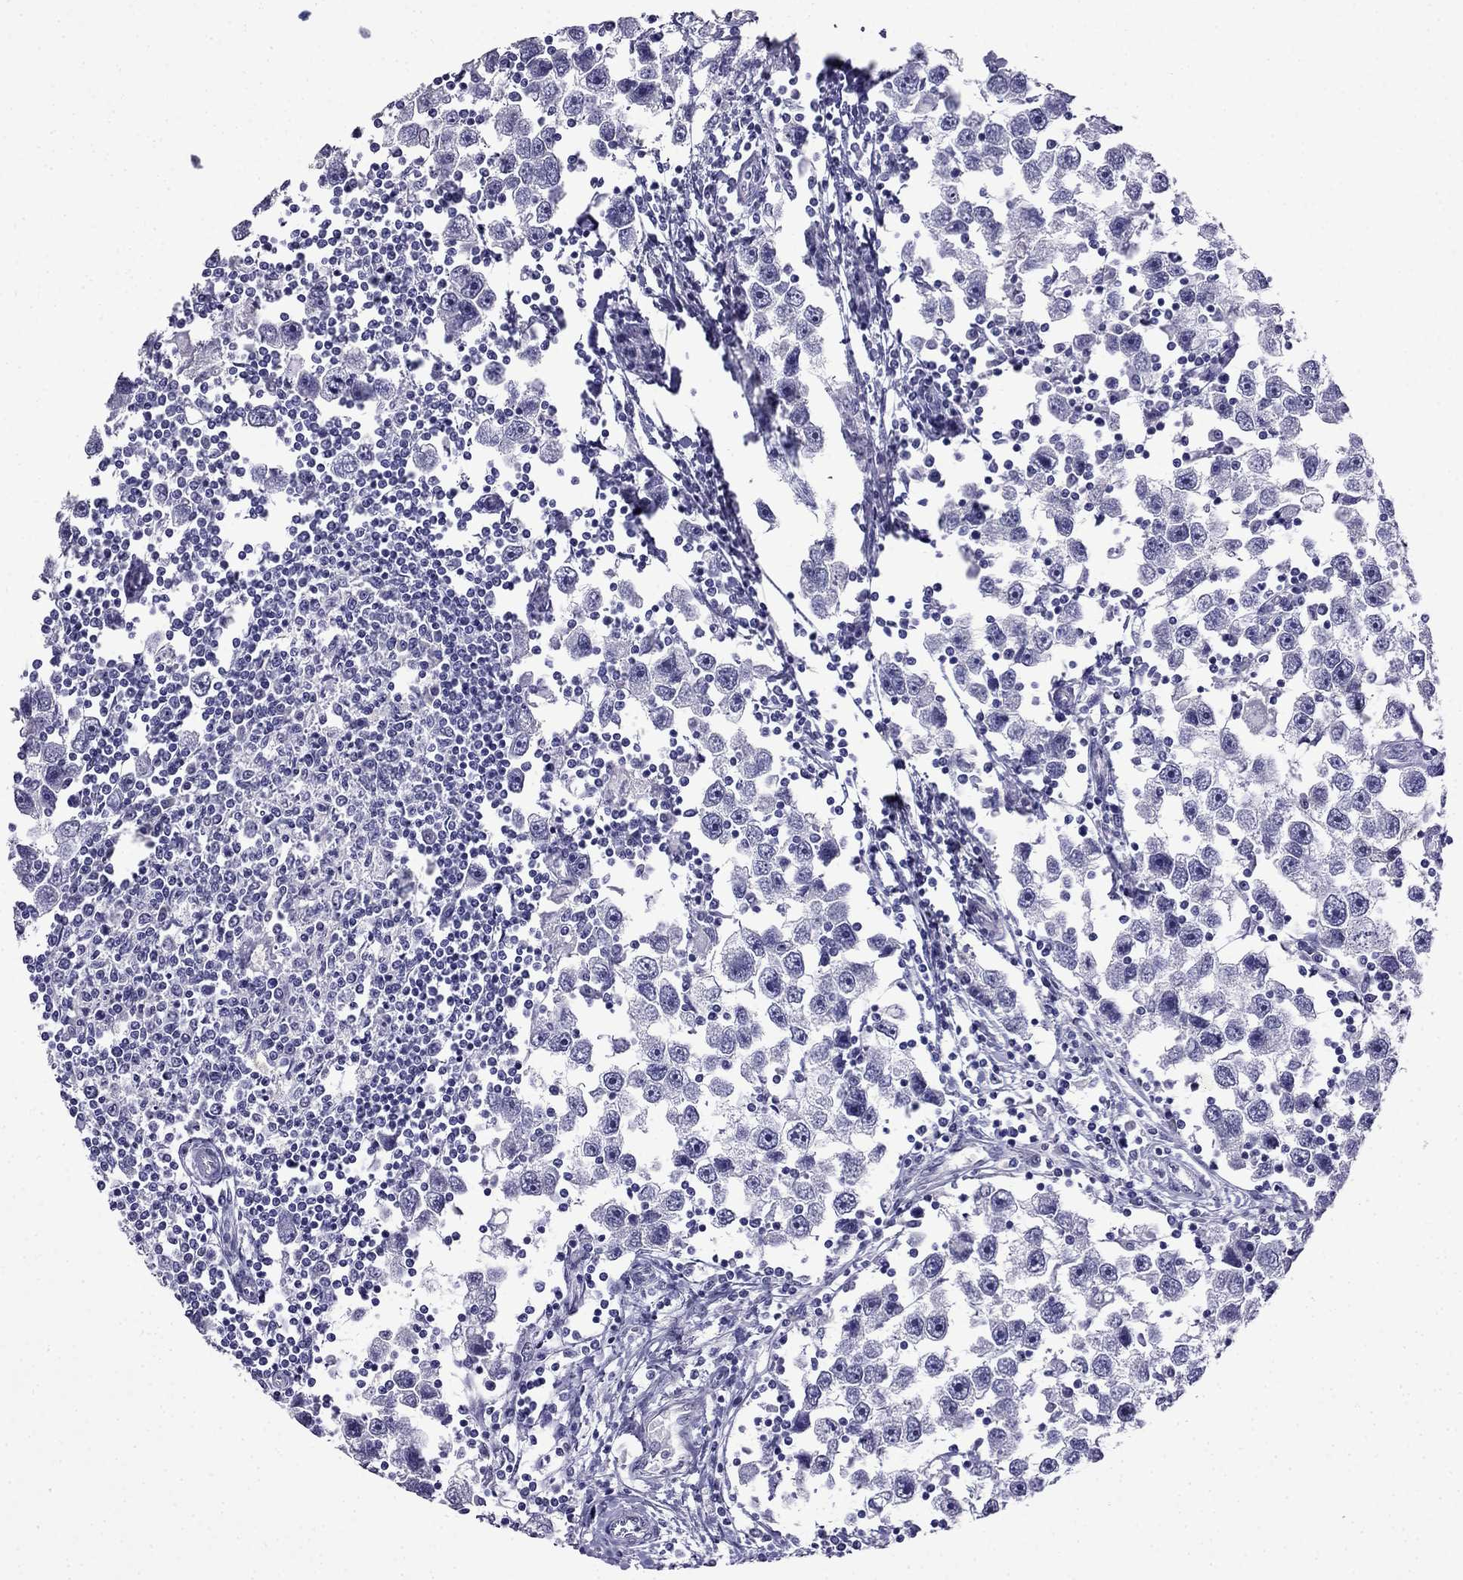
{"staining": {"intensity": "negative", "quantity": "none", "location": "none"}, "tissue": "testis cancer", "cell_type": "Tumor cells", "image_type": "cancer", "snomed": [{"axis": "morphology", "description": "Seminoma, NOS"}, {"axis": "topography", "description": "Testis"}], "caption": "An immunohistochemistry (IHC) image of seminoma (testis) is shown. There is no staining in tumor cells of seminoma (testis).", "gene": "CDHR4", "patient": {"sex": "male", "age": 30}}